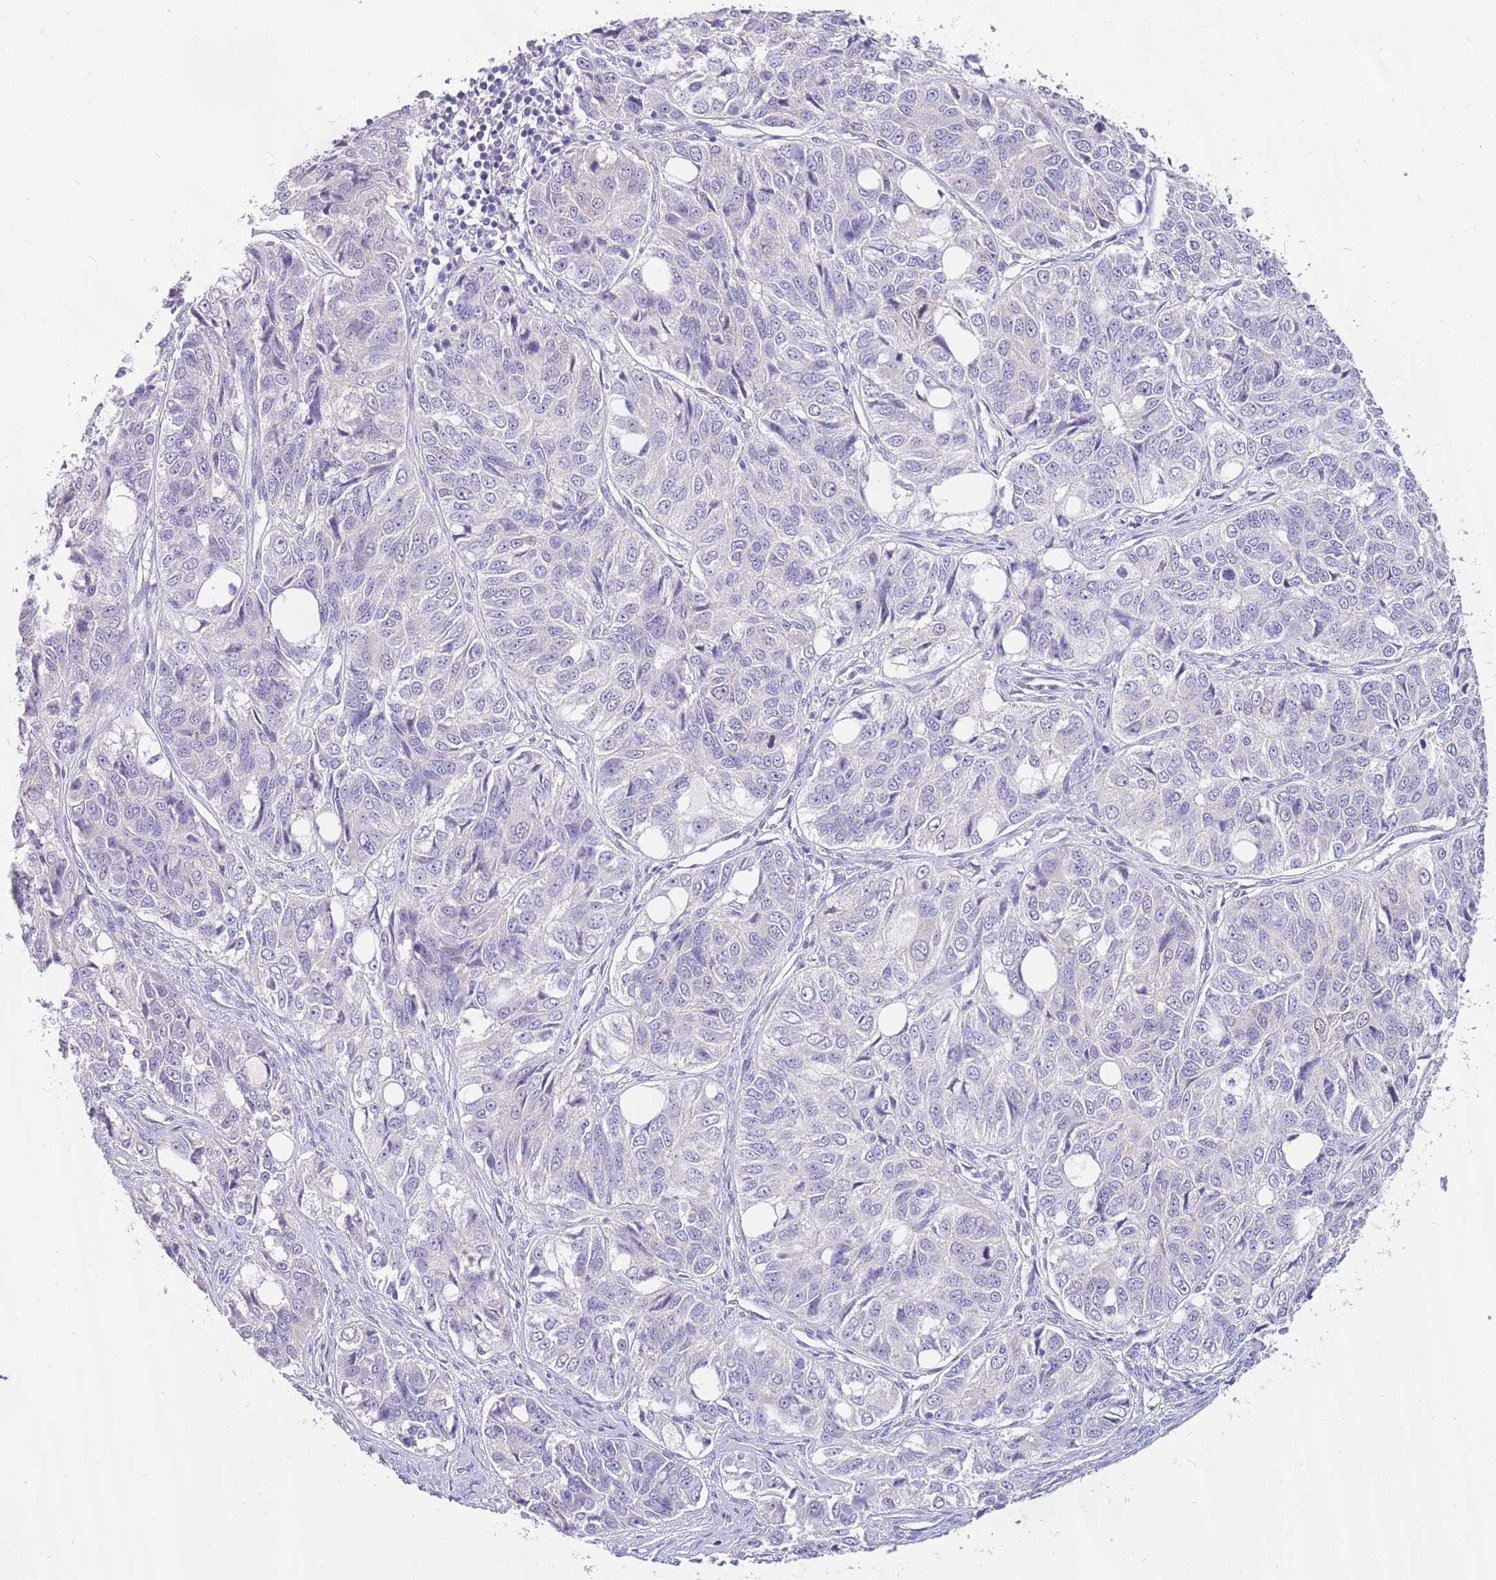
{"staining": {"intensity": "negative", "quantity": "none", "location": "none"}, "tissue": "ovarian cancer", "cell_type": "Tumor cells", "image_type": "cancer", "snomed": [{"axis": "morphology", "description": "Carcinoma, endometroid"}, {"axis": "topography", "description": "Ovary"}], "caption": "Immunohistochemistry (IHC) micrograph of neoplastic tissue: ovarian cancer stained with DAB (3,3'-diaminobenzidine) exhibits no significant protein staining in tumor cells.", "gene": "RFK", "patient": {"sex": "female", "age": 51}}